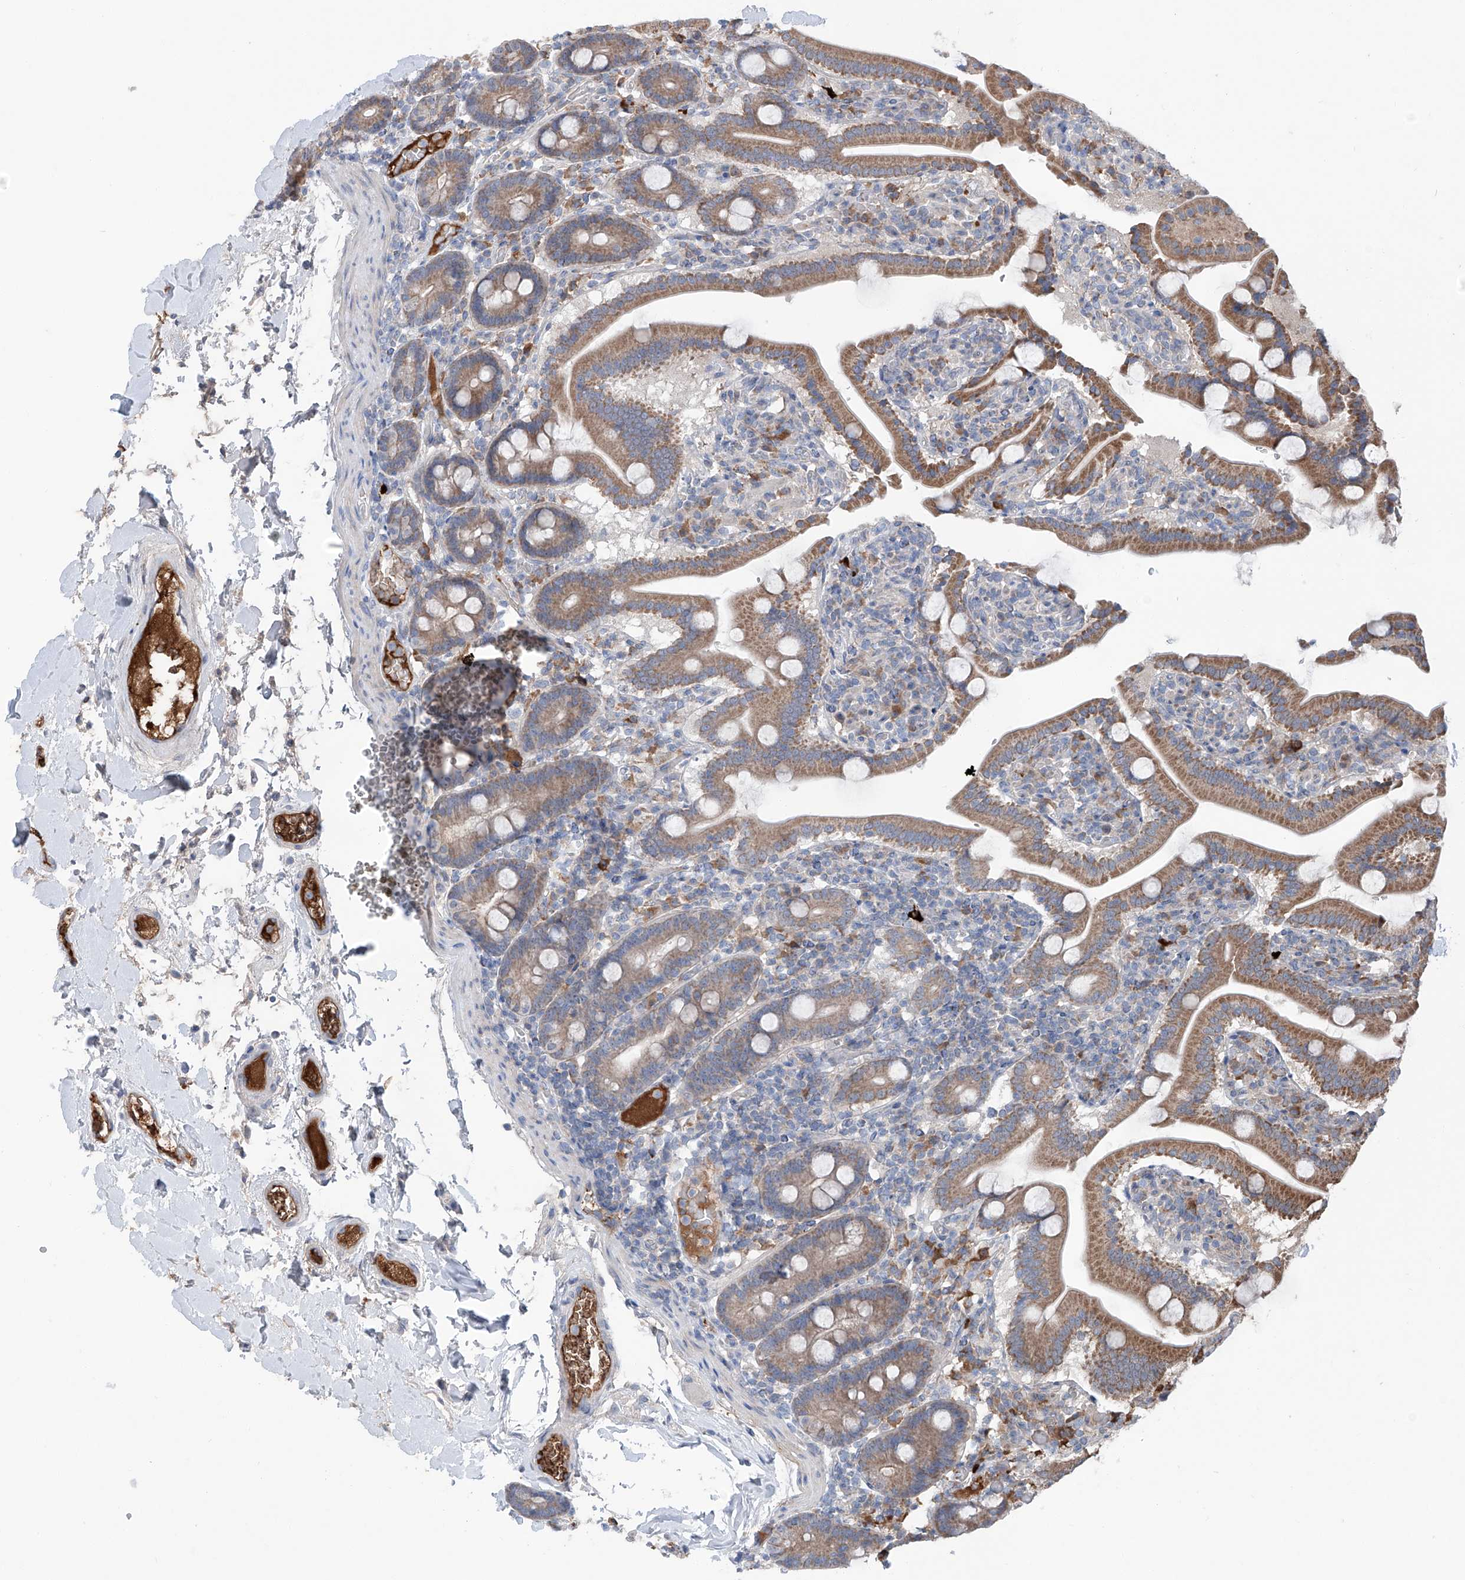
{"staining": {"intensity": "moderate", "quantity": ">75%", "location": "cytoplasmic/membranous"}, "tissue": "duodenum", "cell_type": "Glandular cells", "image_type": "normal", "snomed": [{"axis": "morphology", "description": "Normal tissue, NOS"}, {"axis": "topography", "description": "Duodenum"}], "caption": "IHC of benign duodenum exhibits medium levels of moderate cytoplasmic/membranous staining in about >75% of glandular cells.", "gene": "SIX4", "patient": {"sex": "male", "age": 55}}